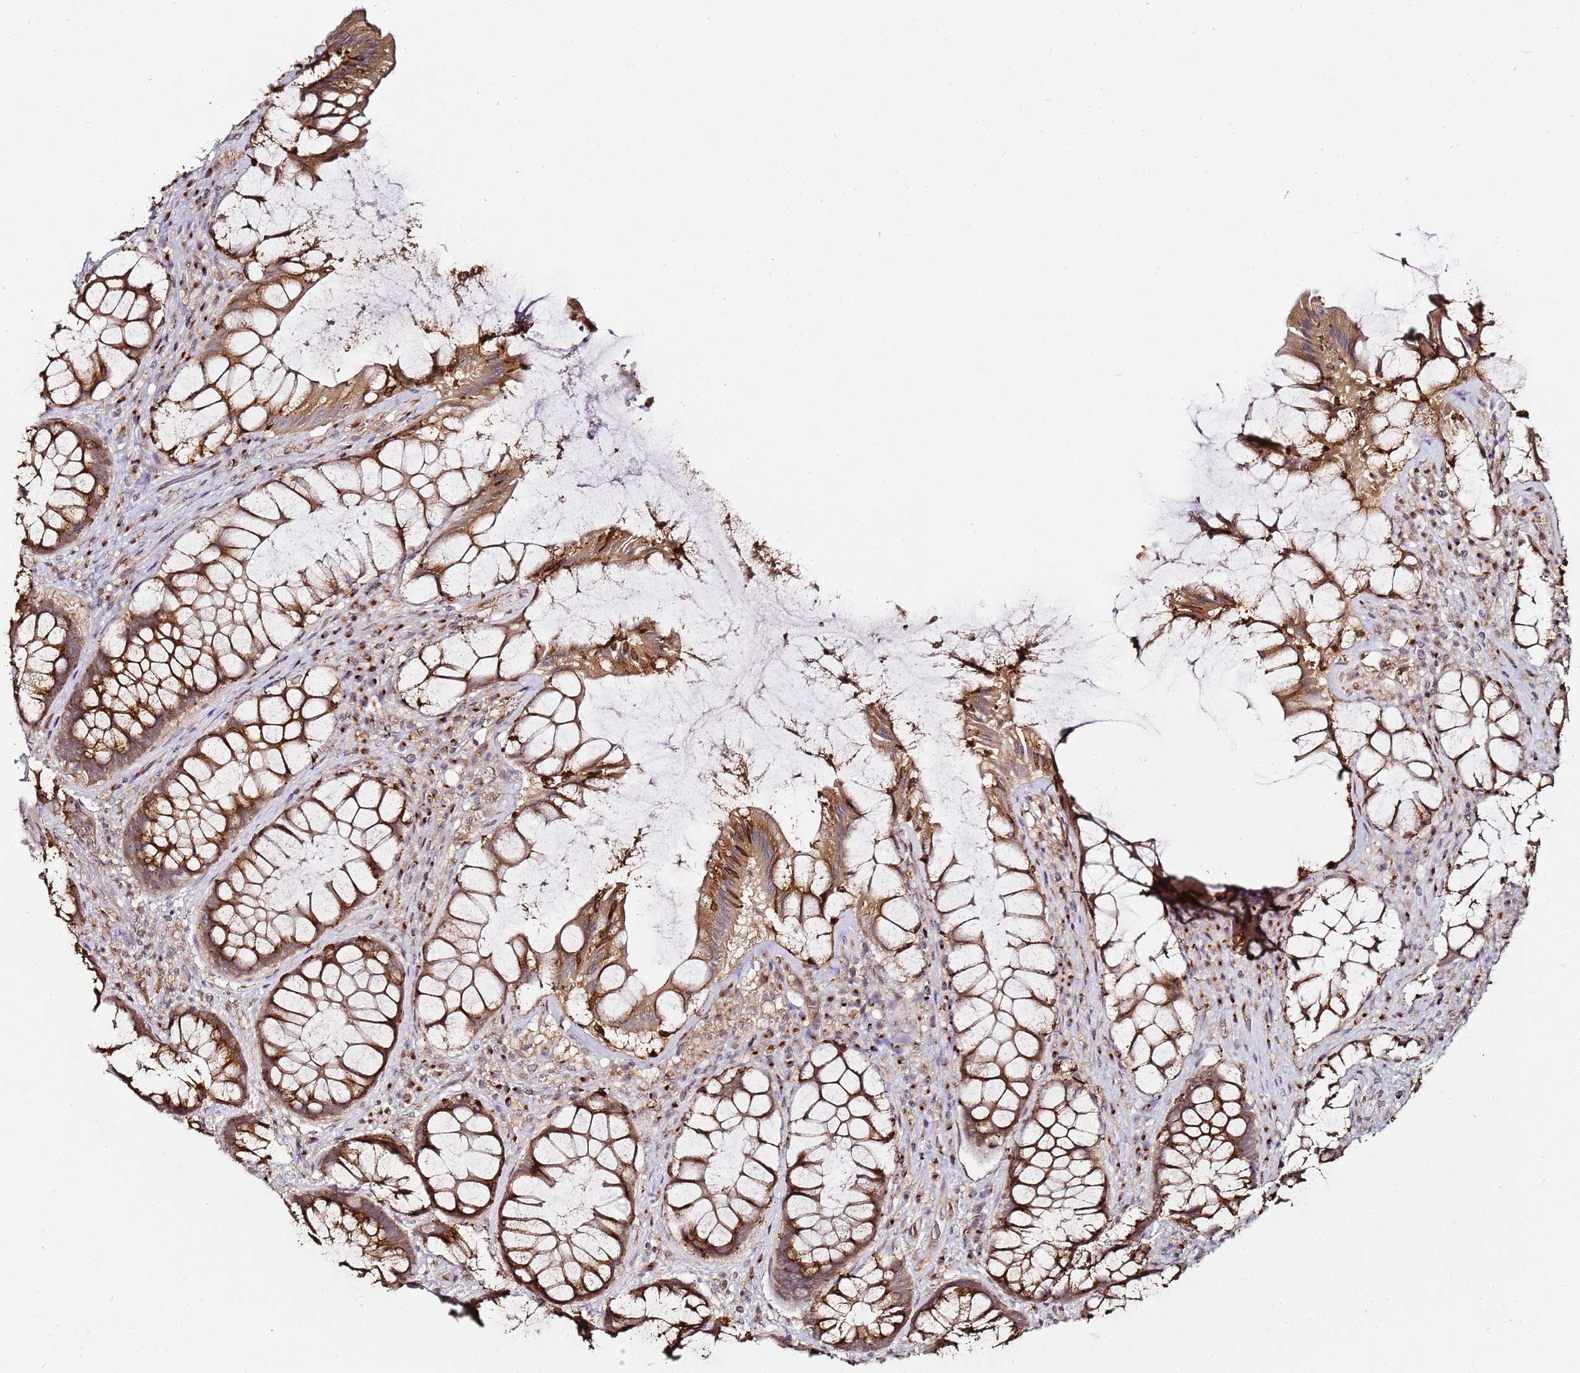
{"staining": {"intensity": "strong", "quantity": ">75%", "location": "cytoplasmic/membranous"}, "tissue": "rectum", "cell_type": "Glandular cells", "image_type": "normal", "snomed": [{"axis": "morphology", "description": "Normal tissue, NOS"}, {"axis": "topography", "description": "Rectum"}], "caption": "The immunohistochemical stain highlights strong cytoplasmic/membranous expression in glandular cells of unremarkable rectum. The staining was performed using DAB to visualize the protein expression in brown, while the nuclei were stained in blue with hematoxylin (Magnification: 20x).", "gene": "MRPL49", "patient": {"sex": "female", "age": 58}}